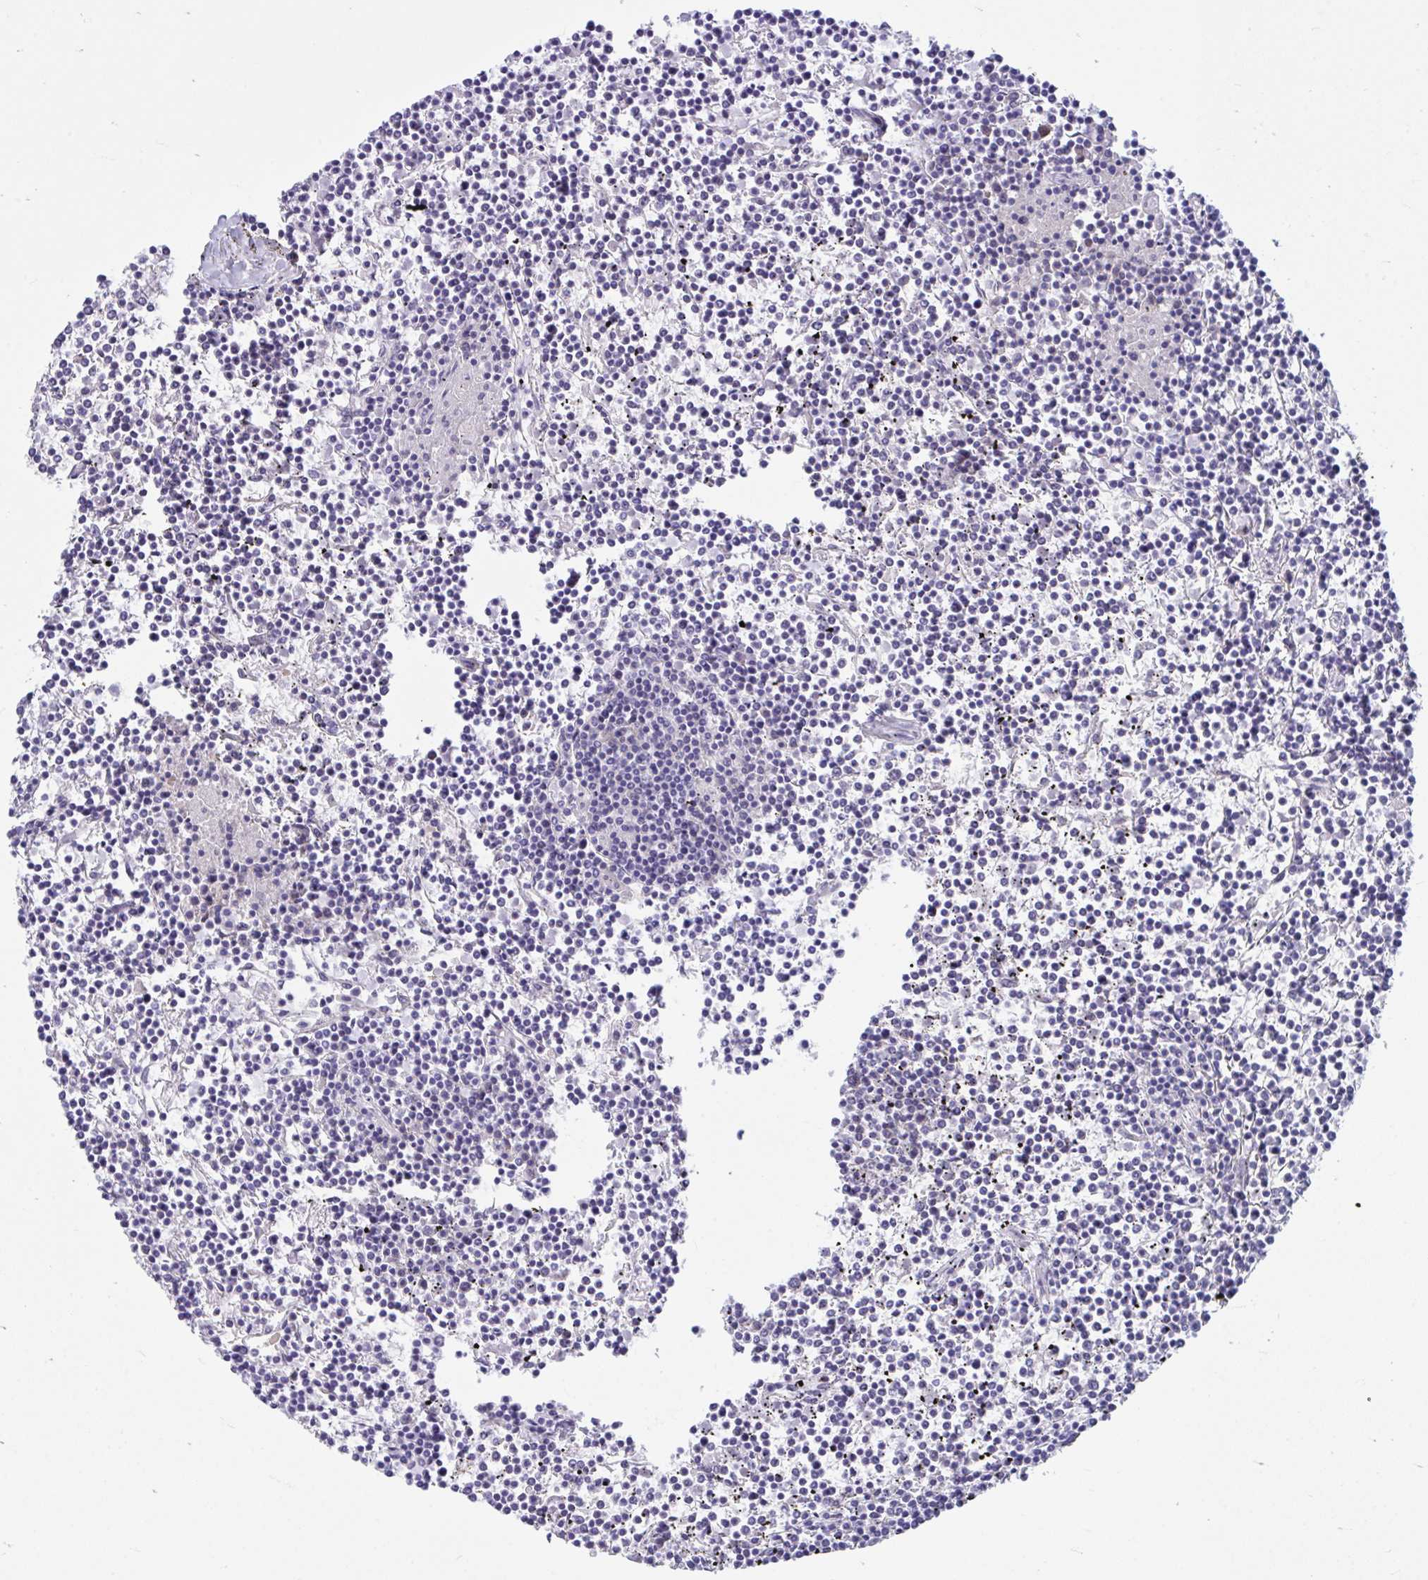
{"staining": {"intensity": "negative", "quantity": "none", "location": "none"}, "tissue": "lymphoma", "cell_type": "Tumor cells", "image_type": "cancer", "snomed": [{"axis": "morphology", "description": "Malignant lymphoma, non-Hodgkin's type, Low grade"}, {"axis": "topography", "description": "Spleen"}], "caption": "Lymphoma stained for a protein using IHC reveals no positivity tumor cells.", "gene": "SELENON", "patient": {"sex": "female", "age": 19}}